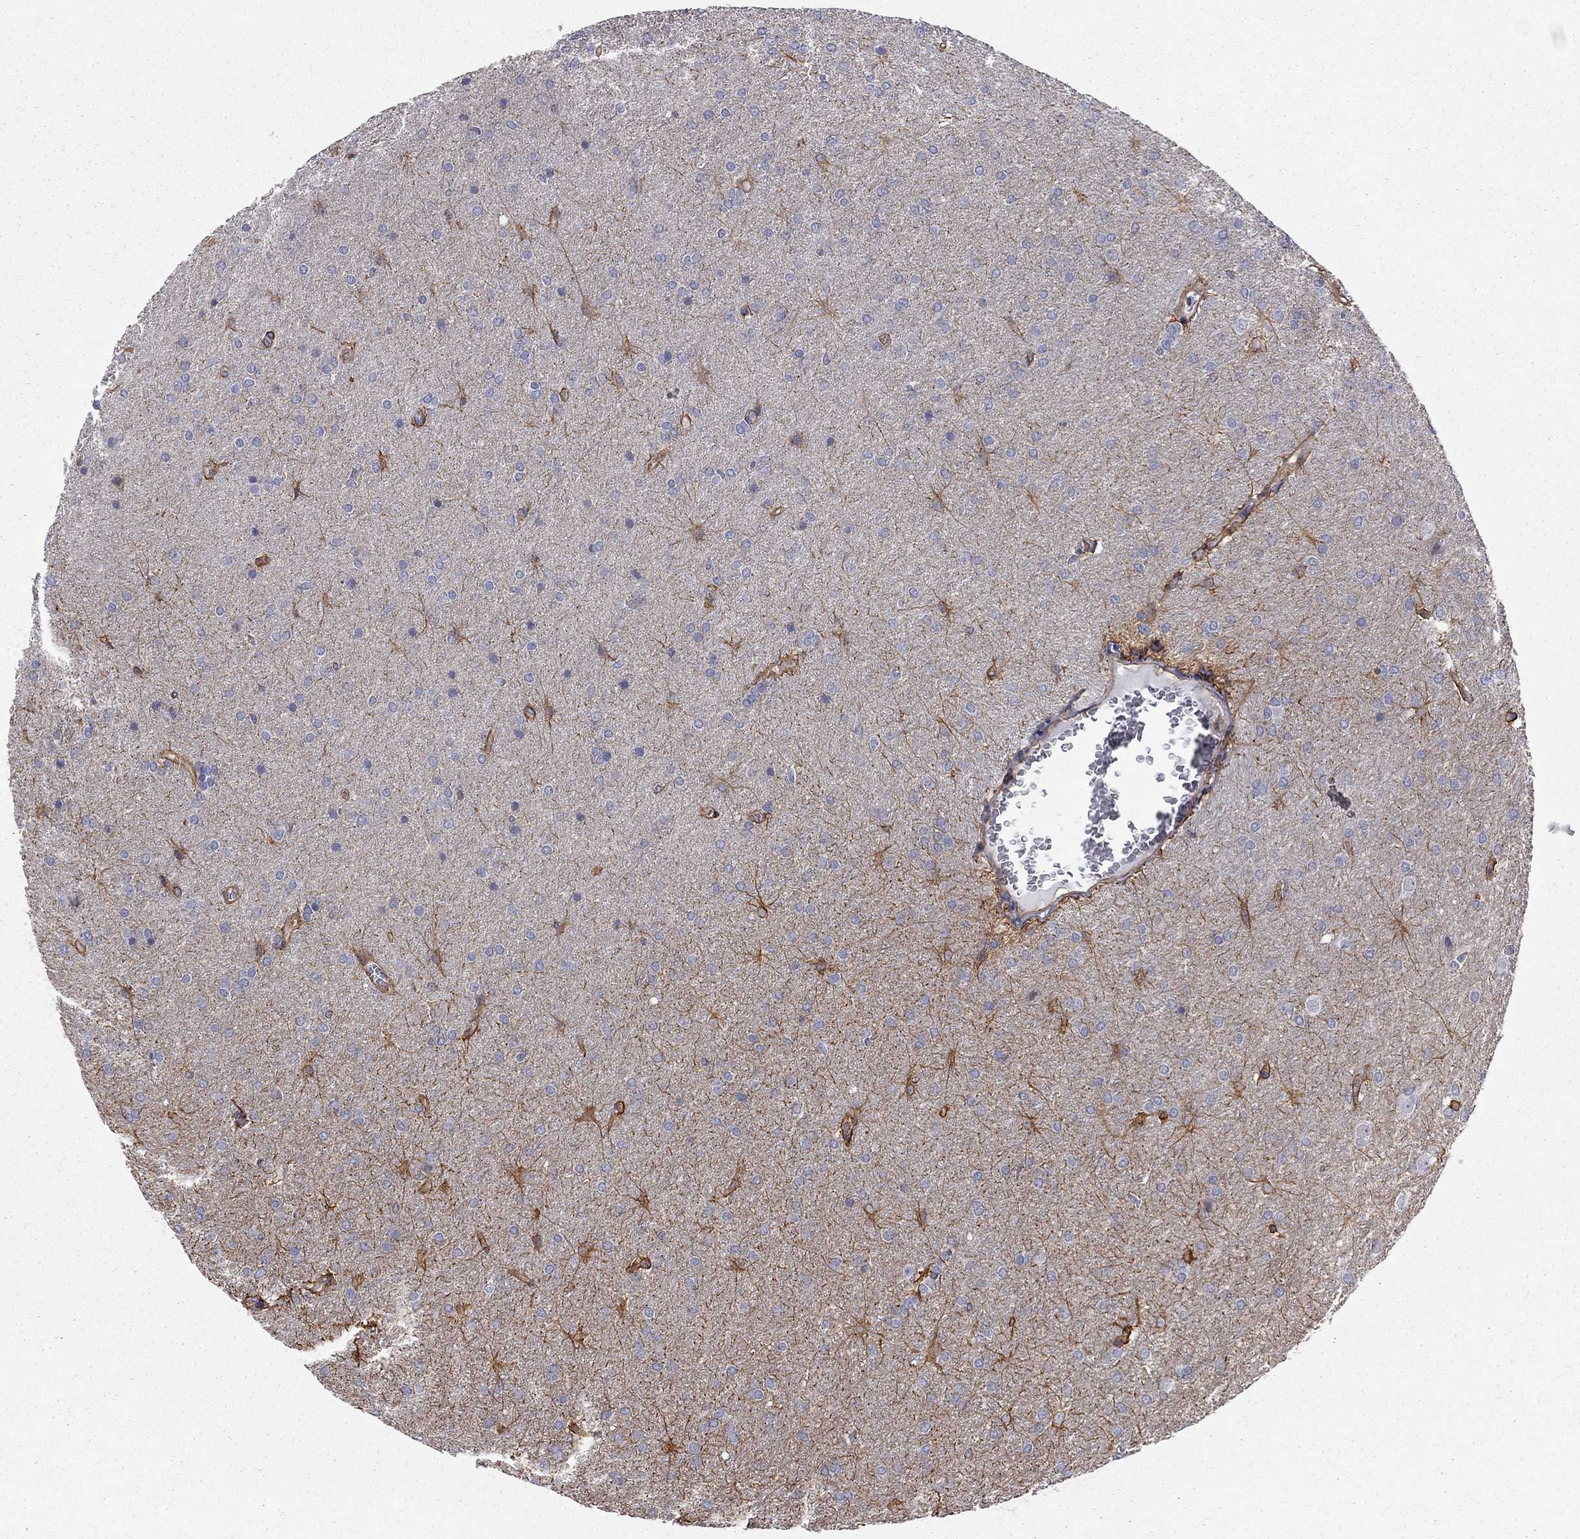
{"staining": {"intensity": "negative", "quantity": "none", "location": "none"}, "tissue": "glioma", "cell_type": "Tumor cells", "image_type": "cancer", "snomed": [{"axis": "morphology", "description": "Glioma, malignant, Low grade"}, {"axis": "topography", "description": "Brain"}], "caption": "A micrograph of glioma stained for a protein exhibits no brown staining in tumor cells.", "gene": "BICDL2", "patient": {"sex": "female", "age": 32}}